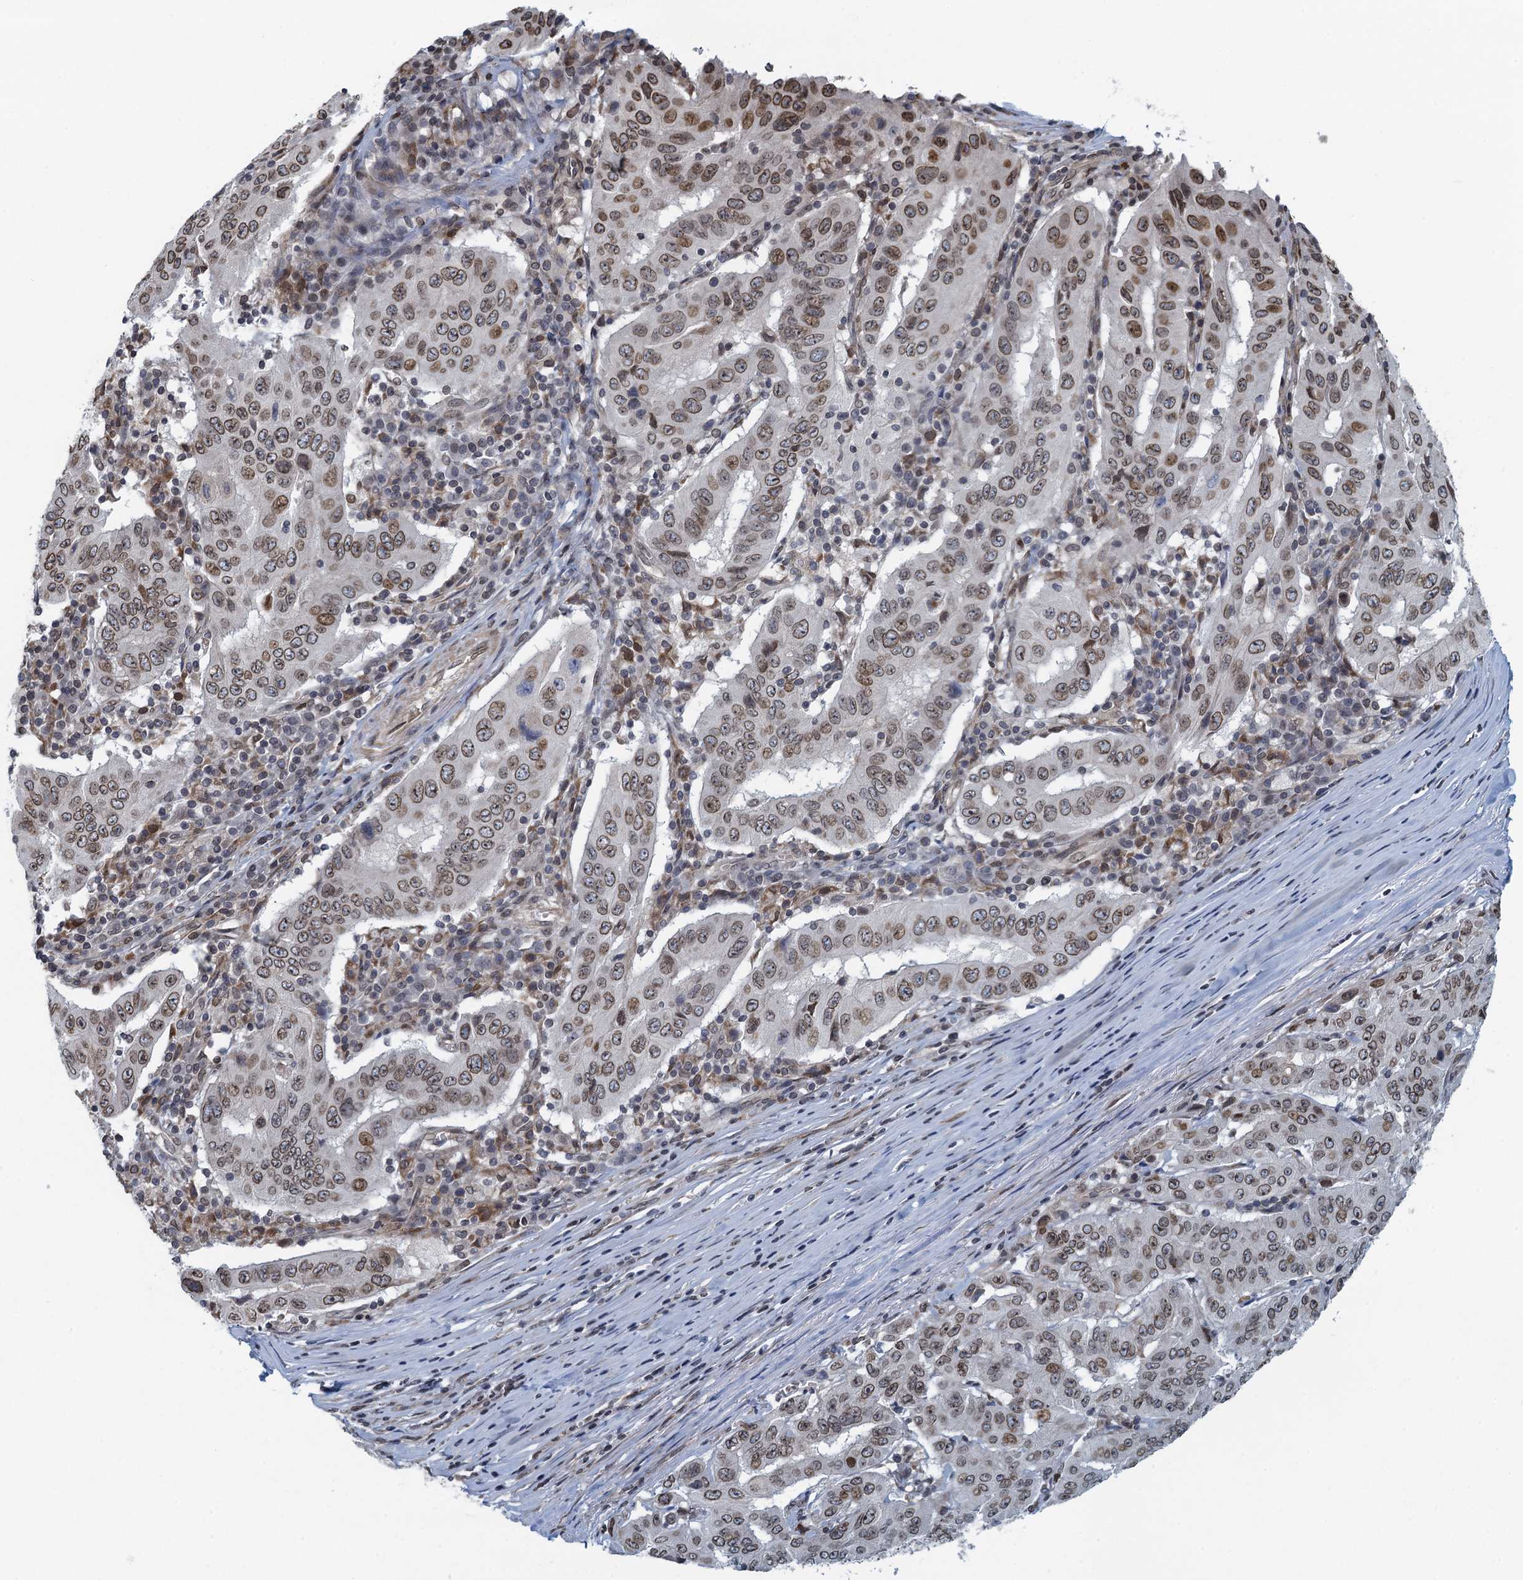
{"staining": {"intensity": "moderate", "quantity": ">75%", "location": "cytoplasmic/membranous,nuclear"}, "tissue": "pancreatic cancer", "cell_type": "Tumor cells", "image_type": "cancer", "snomed": [{"axis": "morphology", "description": "Adenocarcinoma, NOS"}, {"axis": "topography", "description": "Pancreas"}], "caption": "Pancreatic adenocarcinoma was stained to show a protein in brown. There is medium levels of moderate cytoplasmic/membranous and nuclear staining in about >75% of tumor cells.", "gene": "CCDC34", "patient": {"sex": "male", "age": 63}}